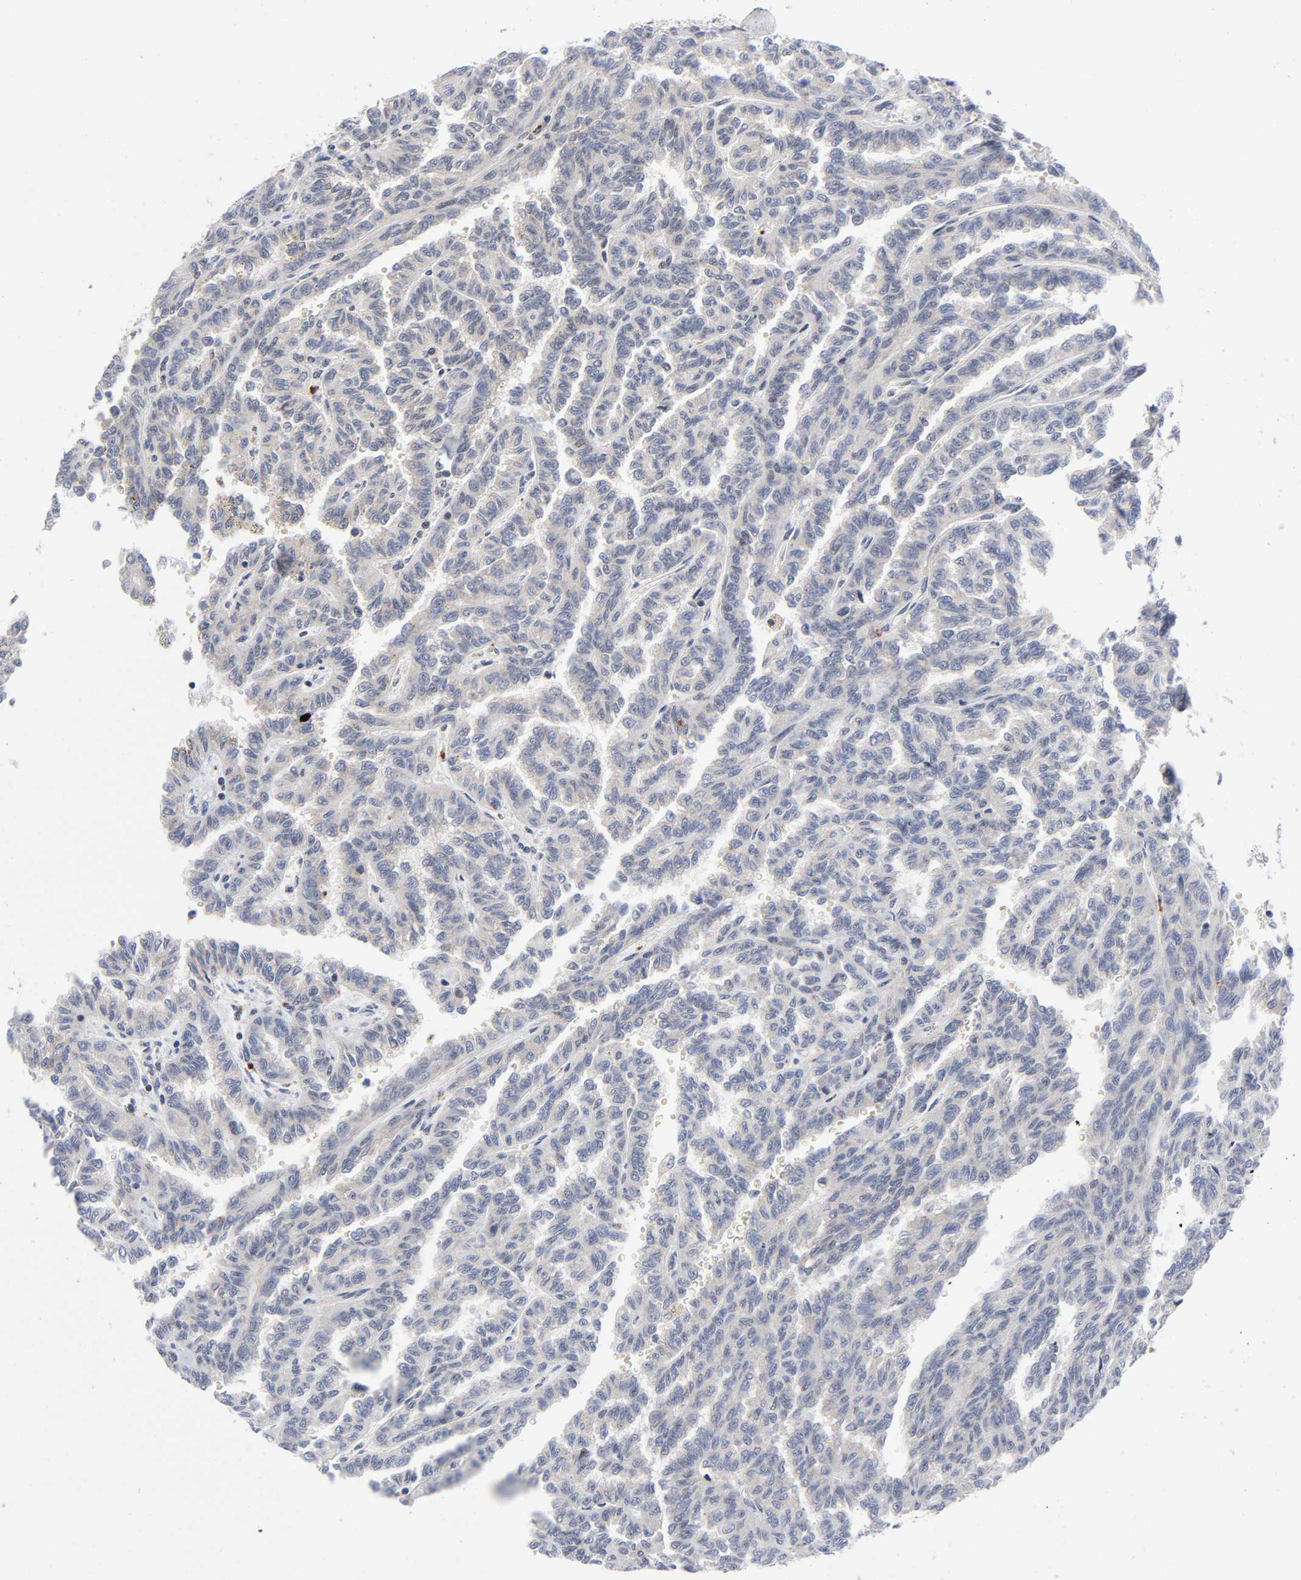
{"staining": {"intensity": "weak", "quantity": ">75%", "location": "cytoplasmic/membranous"}, "tissue": "renal cancer", "cell_type": "Tumor cells", "image_type": "cancer", "snomed": [{"axis": "morphology", "description": "Inflammation, NOS"}, {"axis": "morphology", "description": "Adenocarcinoma, NOS"}, {"axis": "topography", "description": "Kidney"}], "caption": "A brown stain labels weak cytoplasmic/membranous positivity of a protein in renal cancer (adenocarcinoma) tumor cells. The protein is shown in brown color, while the nuclei are stained blue.", "gene": "EIF5", "patient": {"sex": "male", "age": 68}}